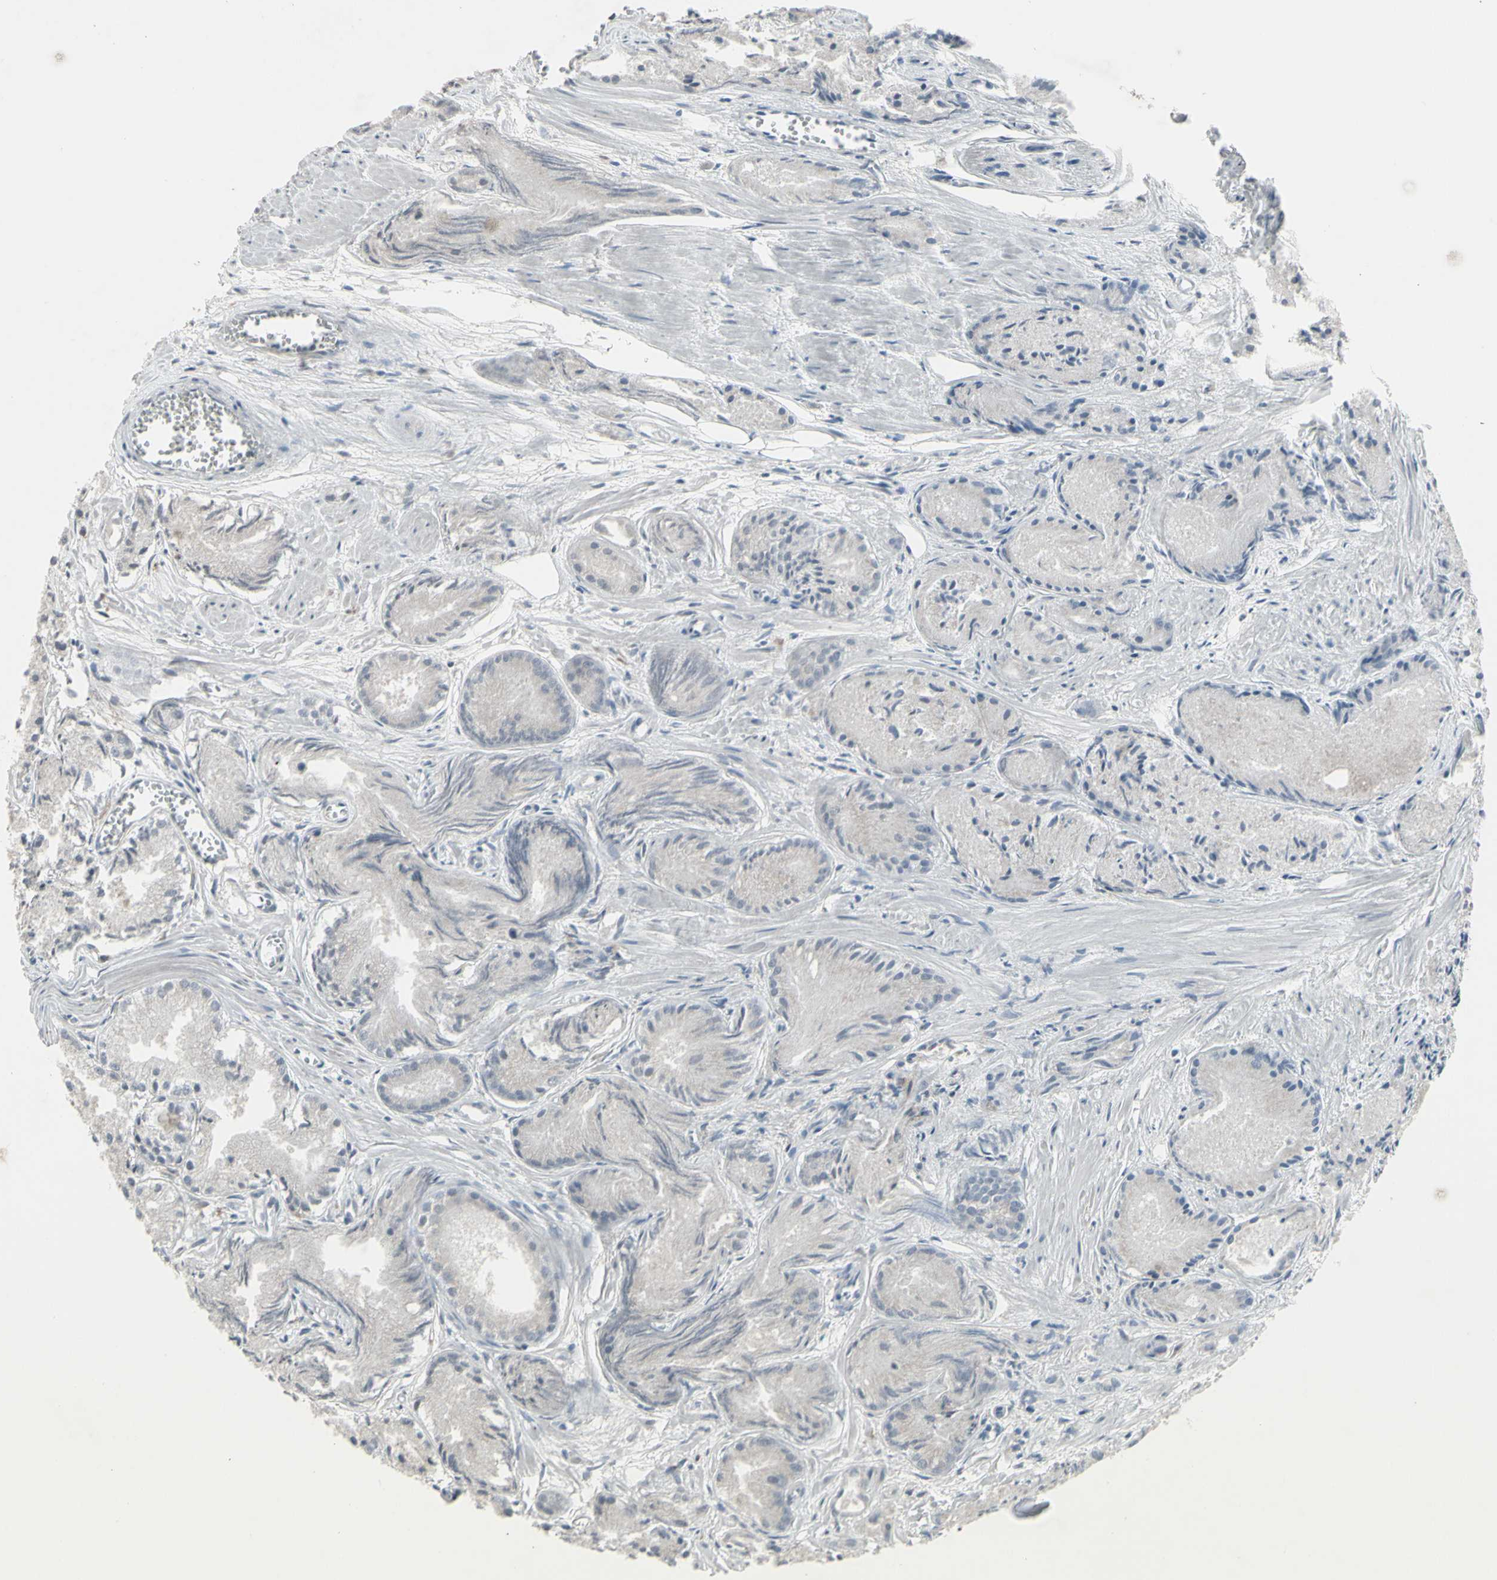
{"staining": {"intensity": "negative", "quantity": "none", "location": "none"}, "tissue": "prostate cancer", "cell_type": "Tumor cells", "image_type": "cancer", "snomed": [{"axis": "morphology", "description": "Adenocarcinoma, Low grade"}, {"axis": "topography", "description": "Prostate"}], "caption": "This is a image of IHC staining of low-grade adenocarcinoma (prostate), which shows no positivity in tumor cells. (Stains: DAB (3,3'-diaminobenzidine) immunohistochemistry with hematoxylin counter stain, Microscopy: brightfield microscopy at high magnification).", "gene": "SAMSN1", "patient": {"sex": "male", "age": 72}}